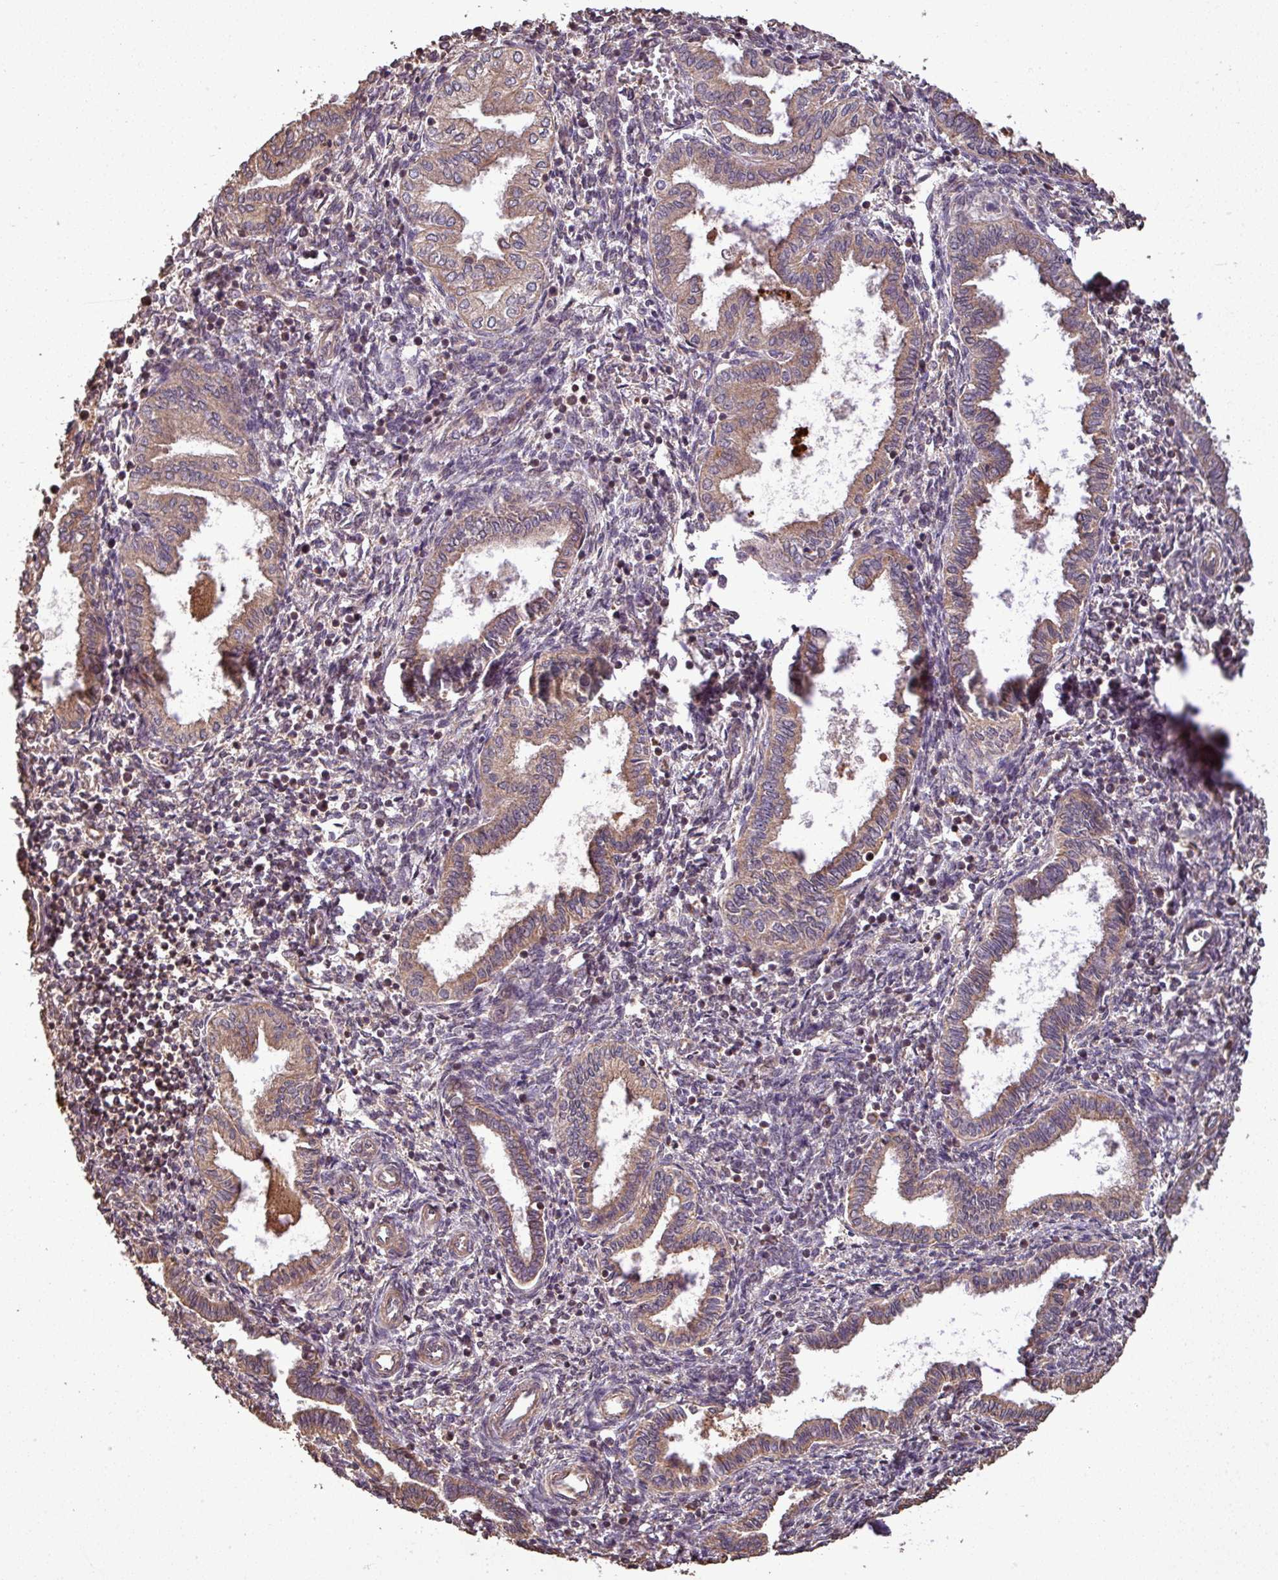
{"staining": {"intensity": "moderate", "quantity": "25%-75%", "location": "cytoplasmic/membranous"}, "tissue": "endometrium", "cell_type": "Cells in endometrial stroma", "image_type": "normal", "snomed": [{"axis": "morphology", "description": "Normal tissue, NOS"}, {"axis": "topography", "description": "Endometrium"}], "caption": "Cells in endometrial stroma reveal moderate cytoplasmic/membranous staining in about 25%-75% of cells in normal endometrium.", "gene": "PLEKHM1", "patient": {"sex": "female", "age": 37}}